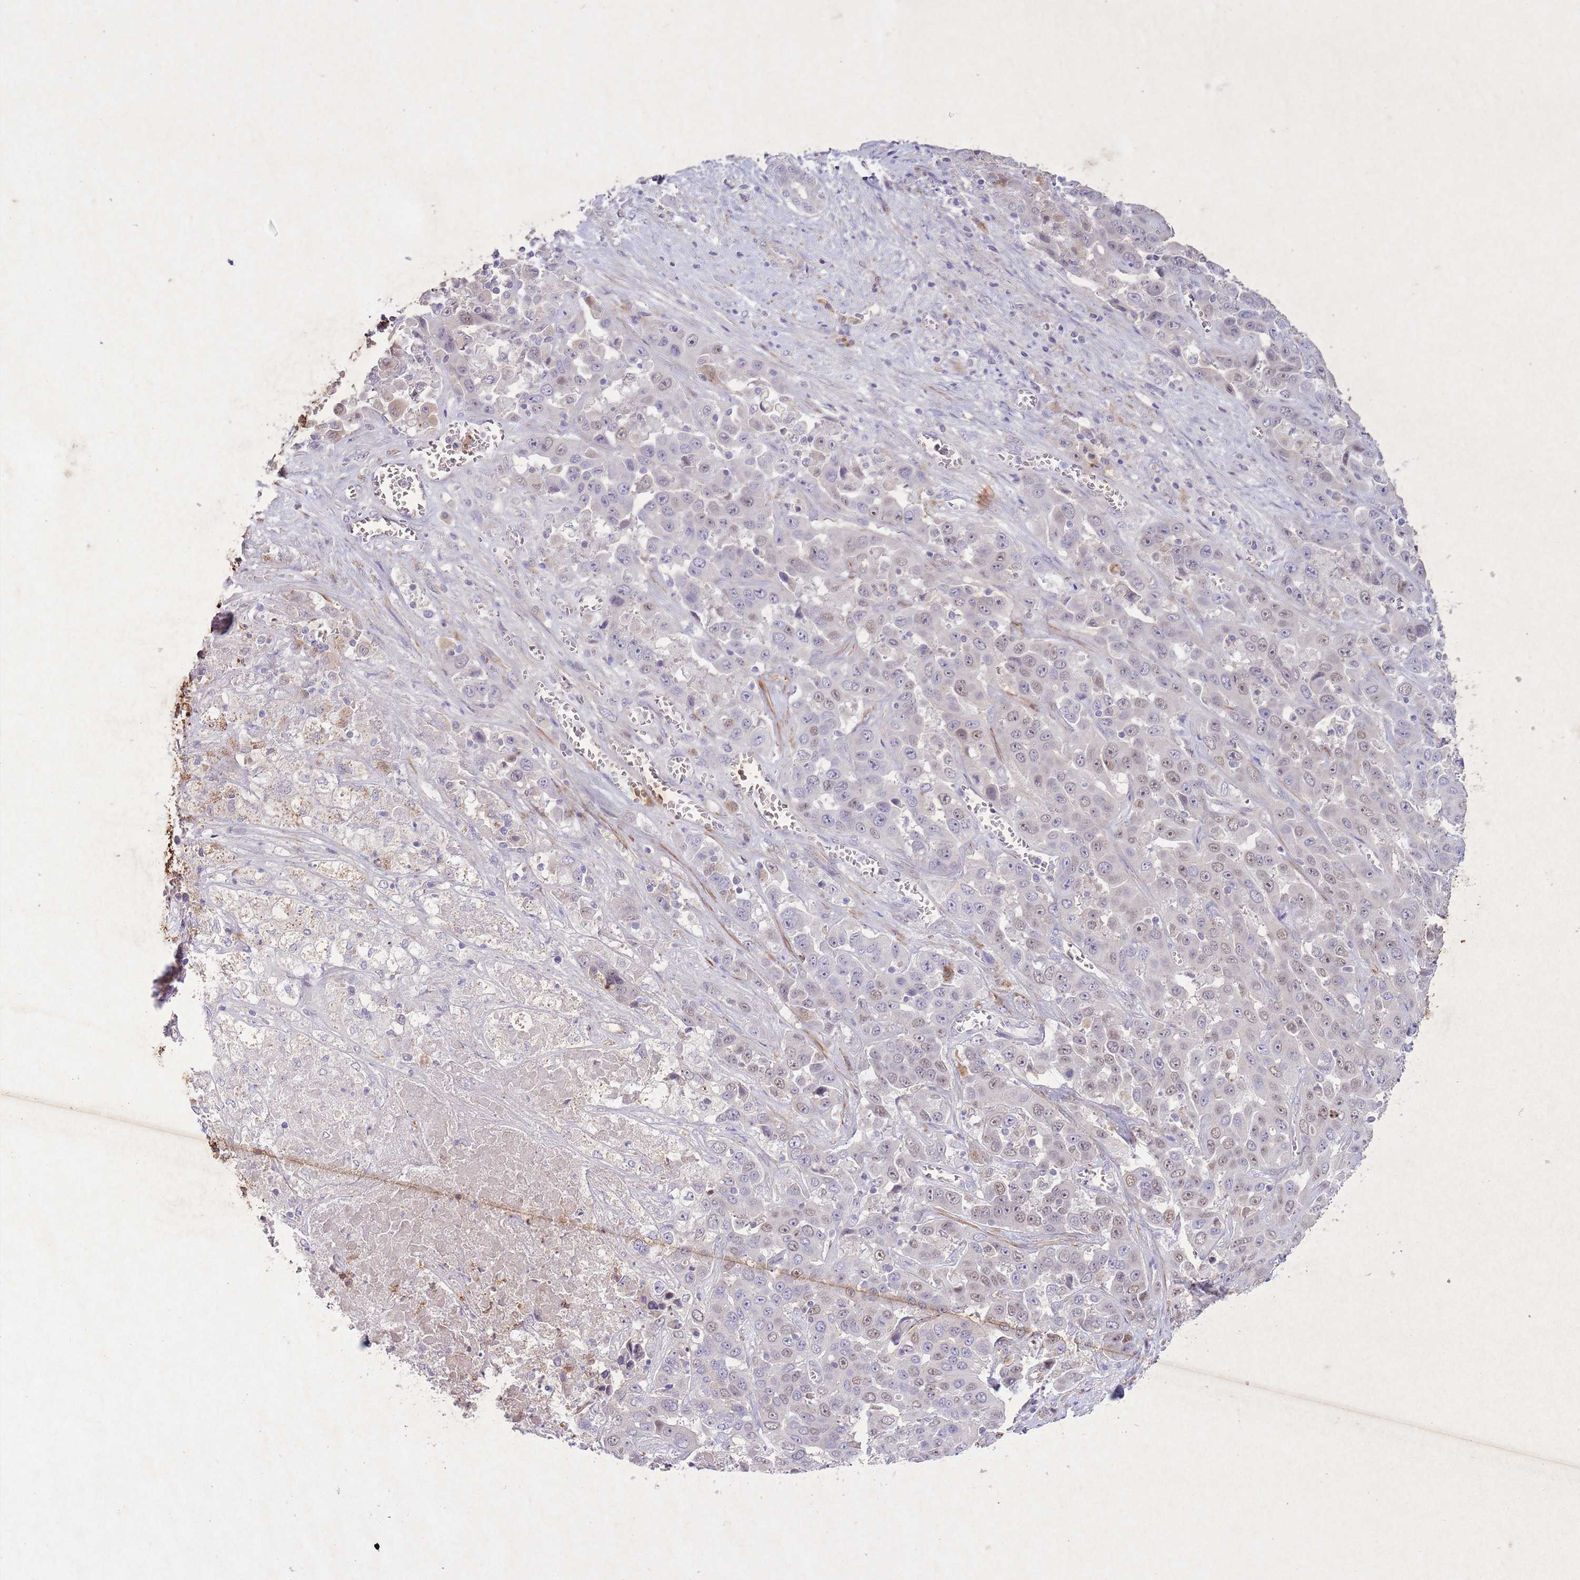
{"staining": {"intensity": "weak", "quantity": "<25%", "location": "nuclear"}, "tissue": "liver cancer", "cell_type": "Tumor cells", "image_type": "cancer", "snomed": [{"axis": "morphology", "description": "Cholangiocarcinoma"}, {"axis": "topography", "description": "Liver"}], "caption": "An image of human liver cancer (cholangiocarcinoma) is negative for staining in tumor cells.", "gene": "CCNI", "patient": {"sex": "female", "age": 52}}